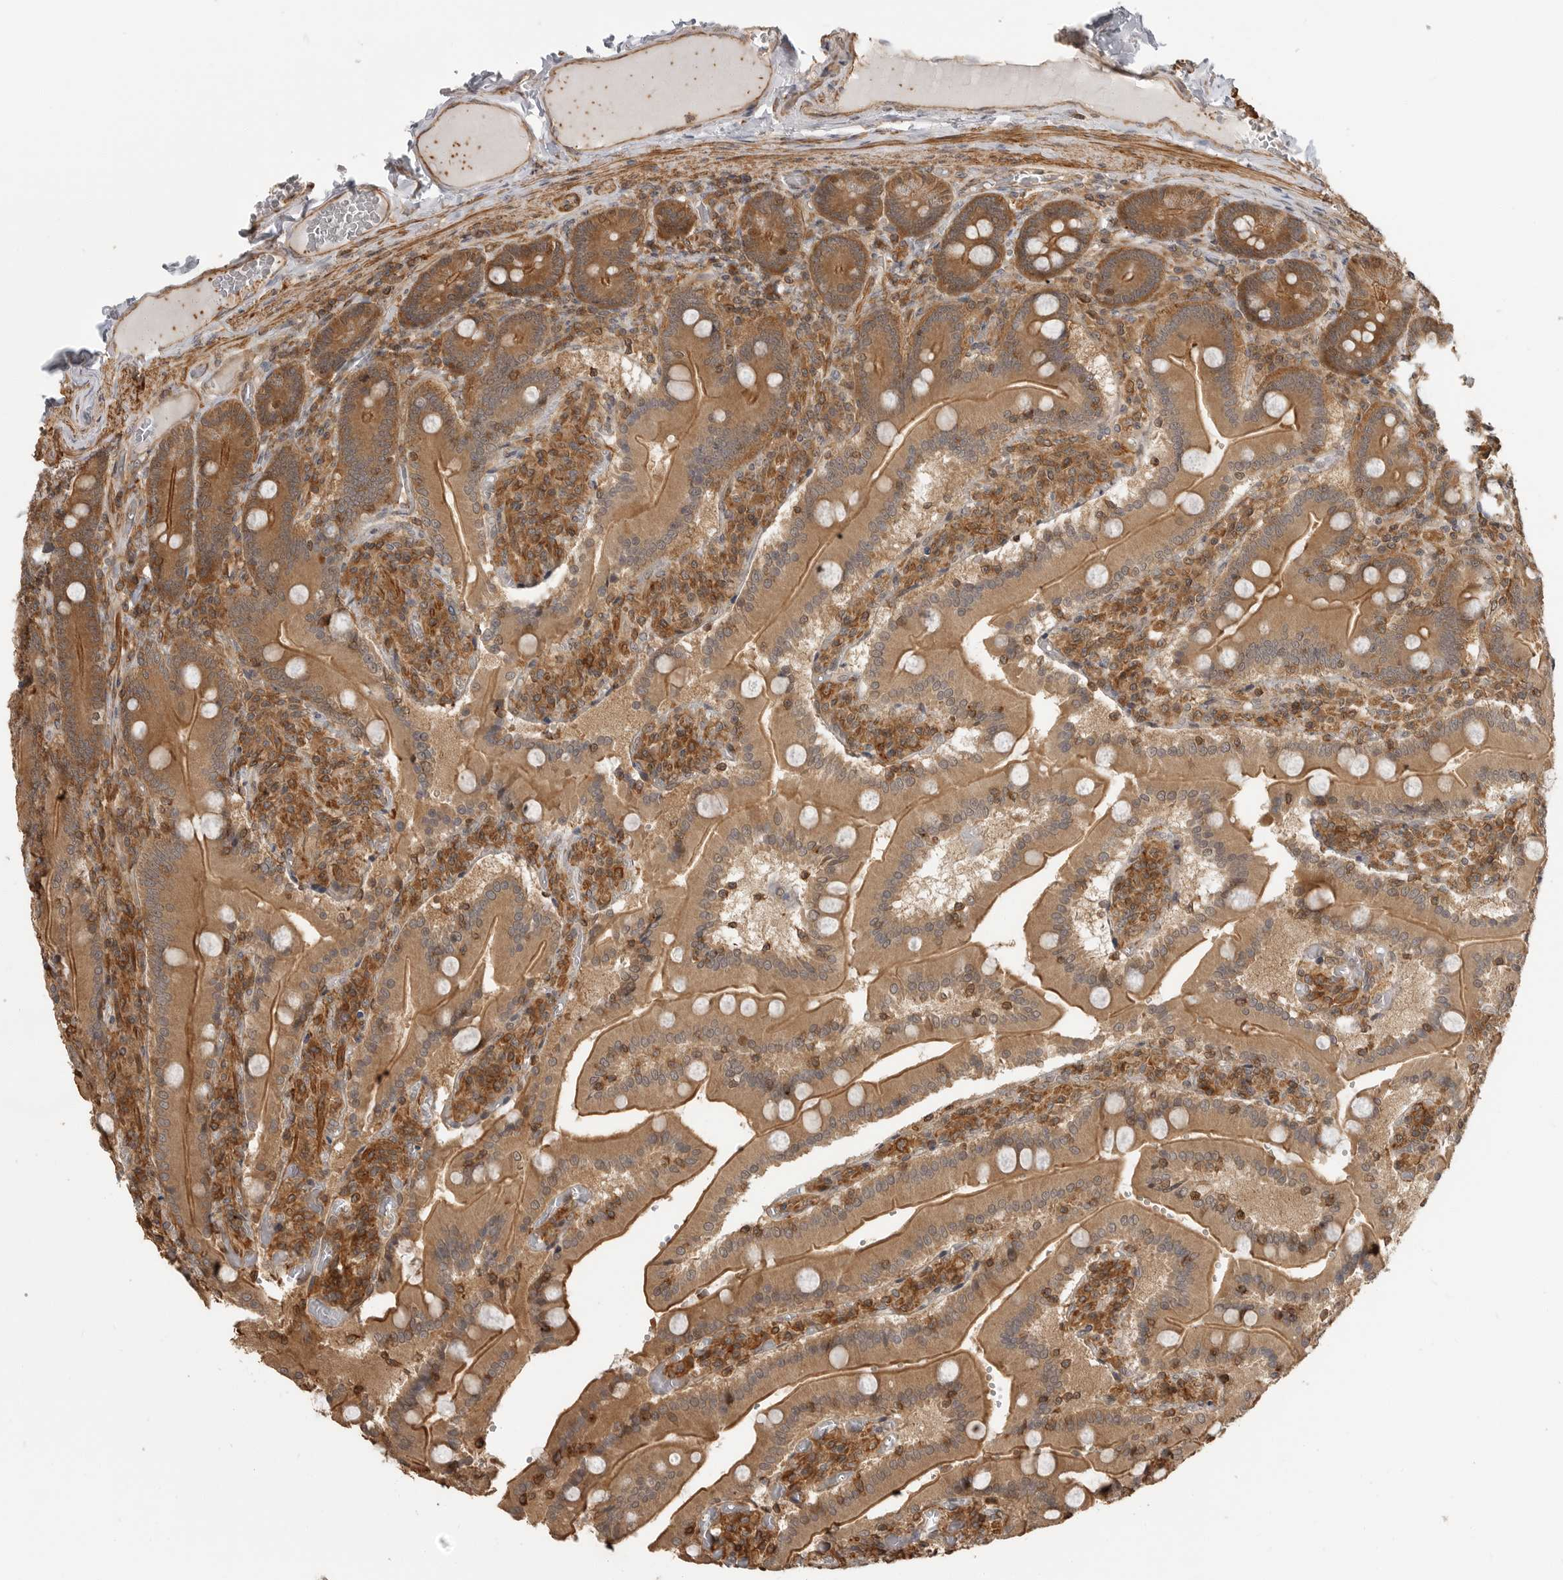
{"staining": {"intensity": "moderate", "quantity": ">75%", "location": "cytoplasmic/membranous"}, "tissue": "duodenum", "cell_type": "Glandular cells", "image_type": "normal", "snomed": [{"axis": "morphology", "description": "Normal tissue, NOS"}, {"axis": "topography", "description": "Duodenum"}], "caption": "Approximately >75% of glandular cells in unremarkable duodenum show moderate cytoplasmic/membranous protein staining as visualized by brown immunohistochemical staining.", "gene": "ERN1", "patient": {"sex": "female", "age": 62}}